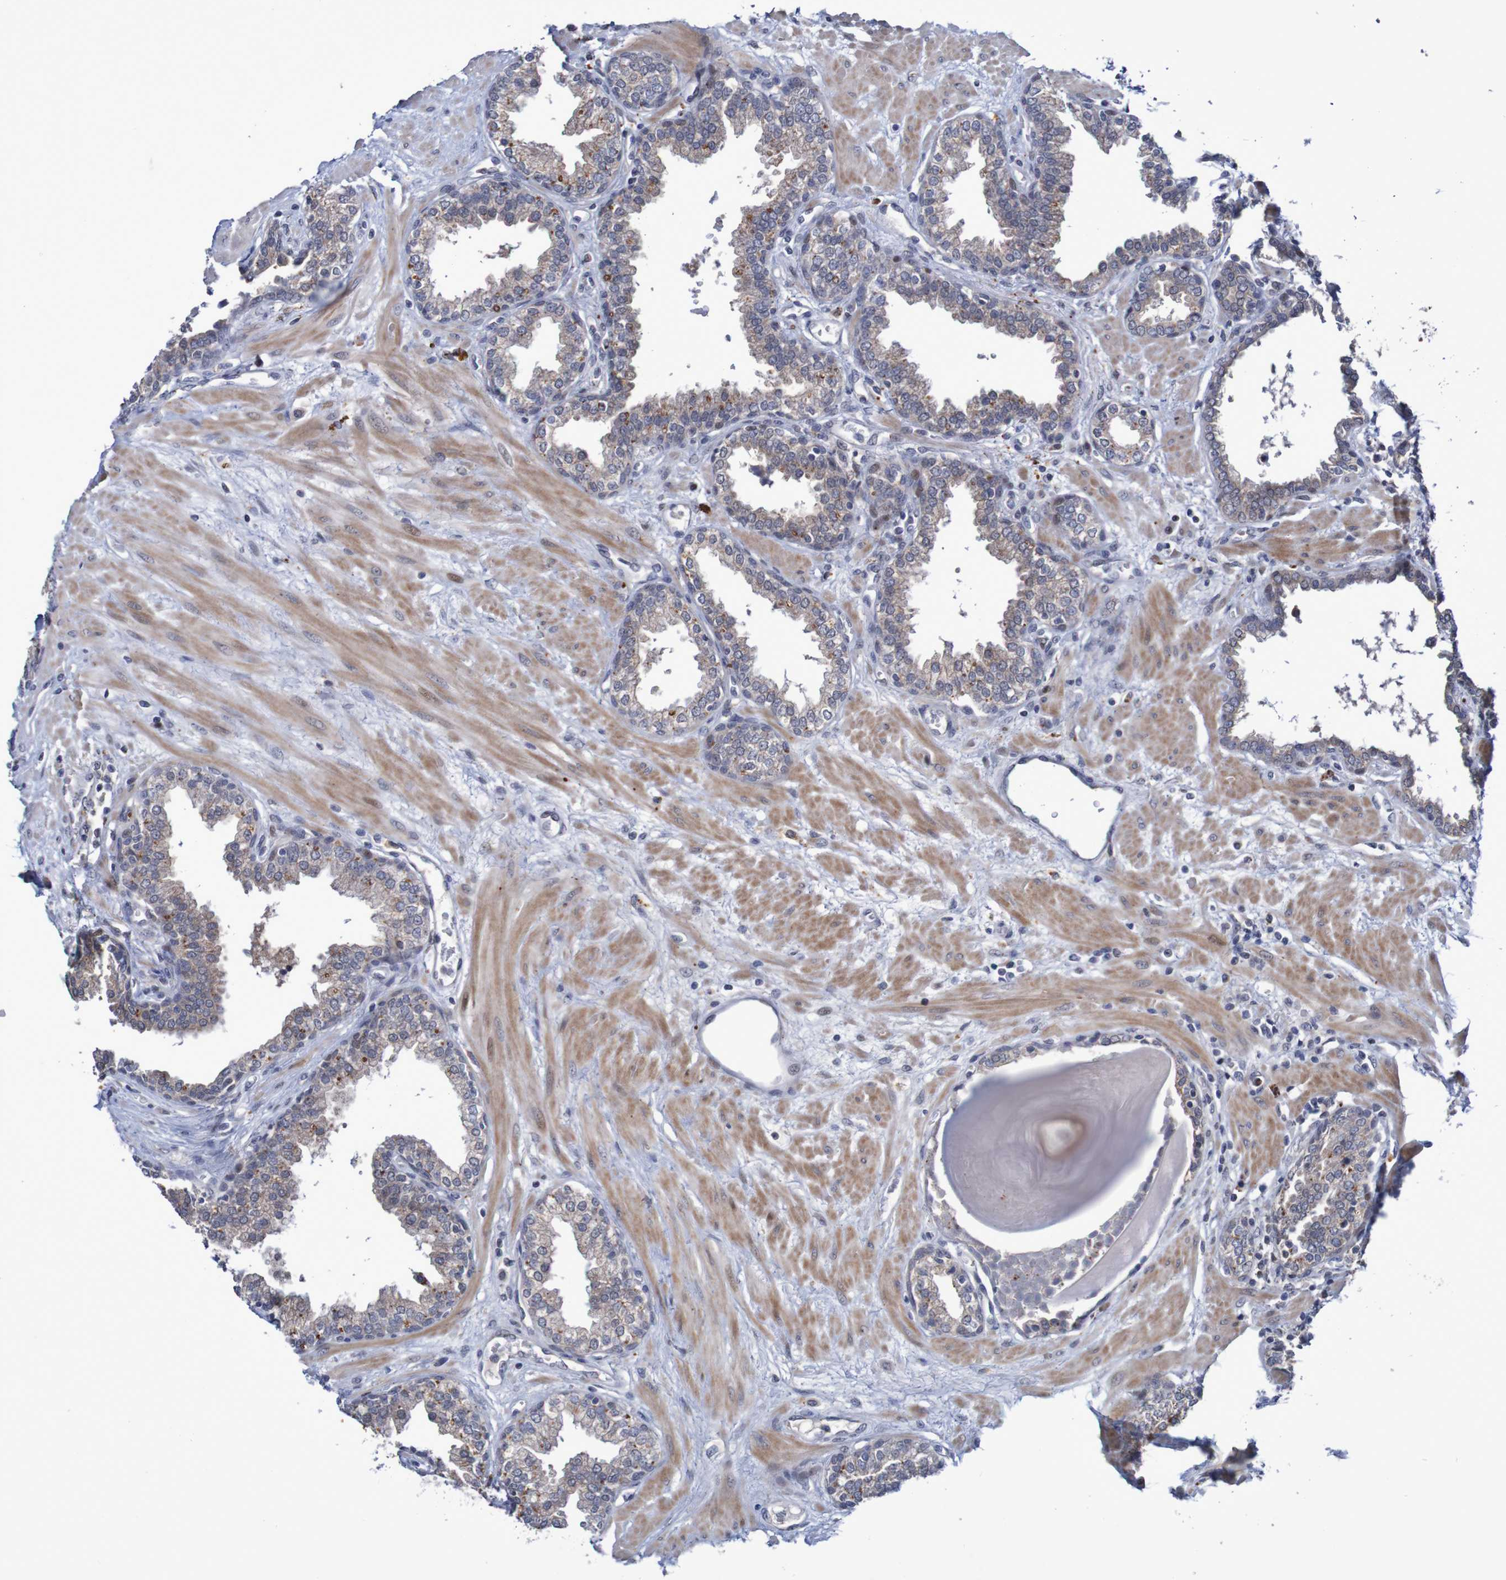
{"staining": {"intensity": "moderate", "quantity": "<25%", "location": "cytoplasmic/membranous"}, "tissue": "prostate", "cell_type": "Glandular cells", "image_type": "normal", "snomed": [{"axis": "morphology", "description": "Normal tissue, NOS"}, {"axis": "topography", "description": "Prostate"}], "caption": "A high-resolution image shows immunohistochemistry (IHC) staining of benign prostate, which demonstrates moderate cytoplasmic/membranous staining in about <25% of glandular cells. Using DAB (brown) and hematoxylin (blue) stains, captured at high magnification using brightfield microscopy.", "gene": "FBP1", "patient": {"sex": "male", "age": 51}}